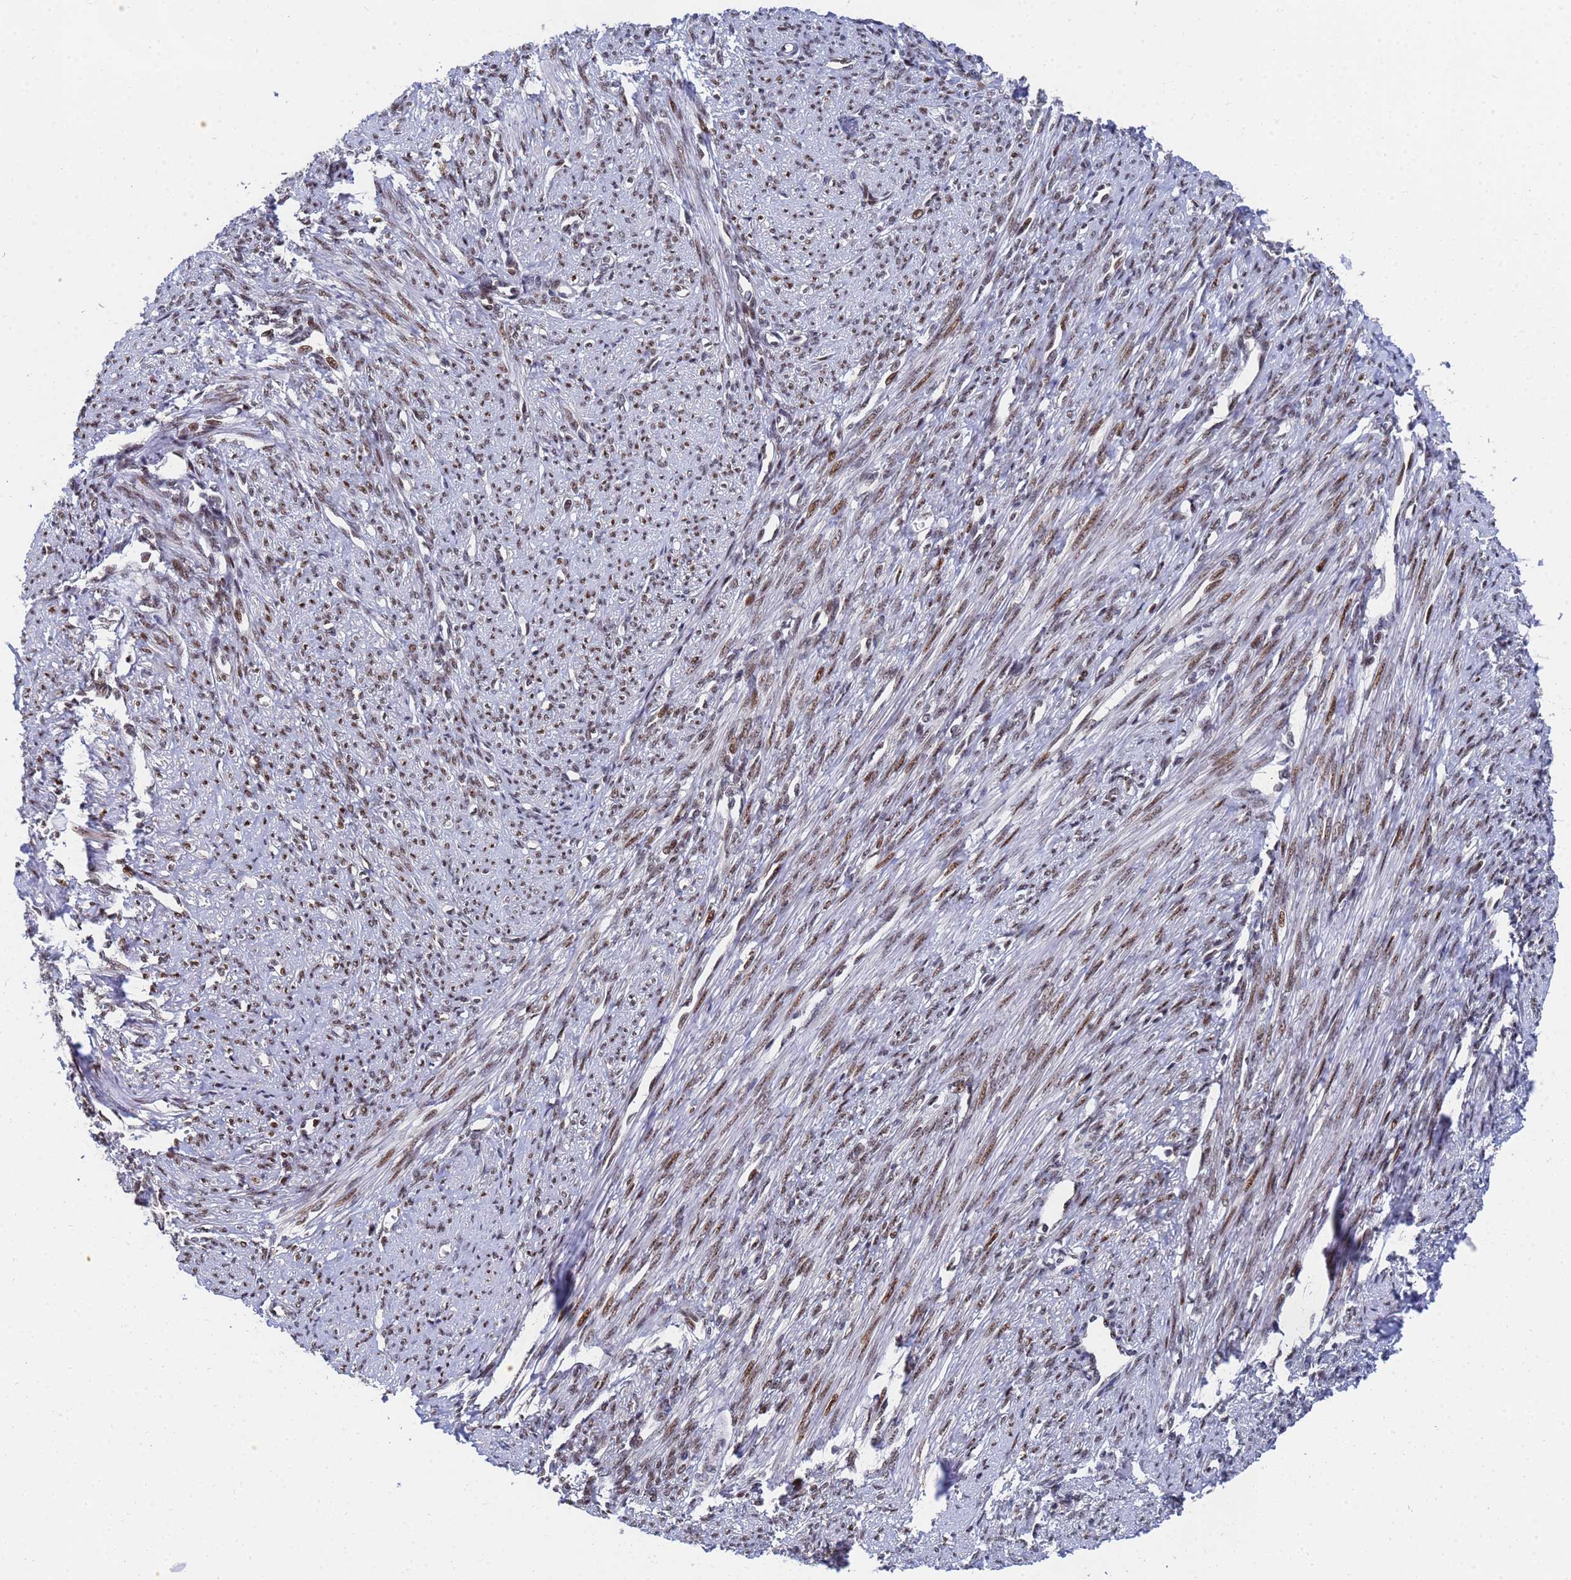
{"staining": {"intensity": "moderate", "quantity": ">75%", "location": "nuclear"}, "tissue": "smooth muscle", "cell_type": "Smooth muscle cells", "image_type": "normal", "snomed": [{"axis": "morphology", "description": "Normal tissue, NOS"}, {"axis": "topography", "description": "Smooth muscle"}, {"axis": "topography", "description": "Uterus"}], "caption": "Protein expression analysis of unremarkable smooth muscle reveals moderate nuclear positivity in approximately >75% of smooth muscle cells.", "gene": "AP5Z1", "patient": {"sex": "female", "age": 59}}